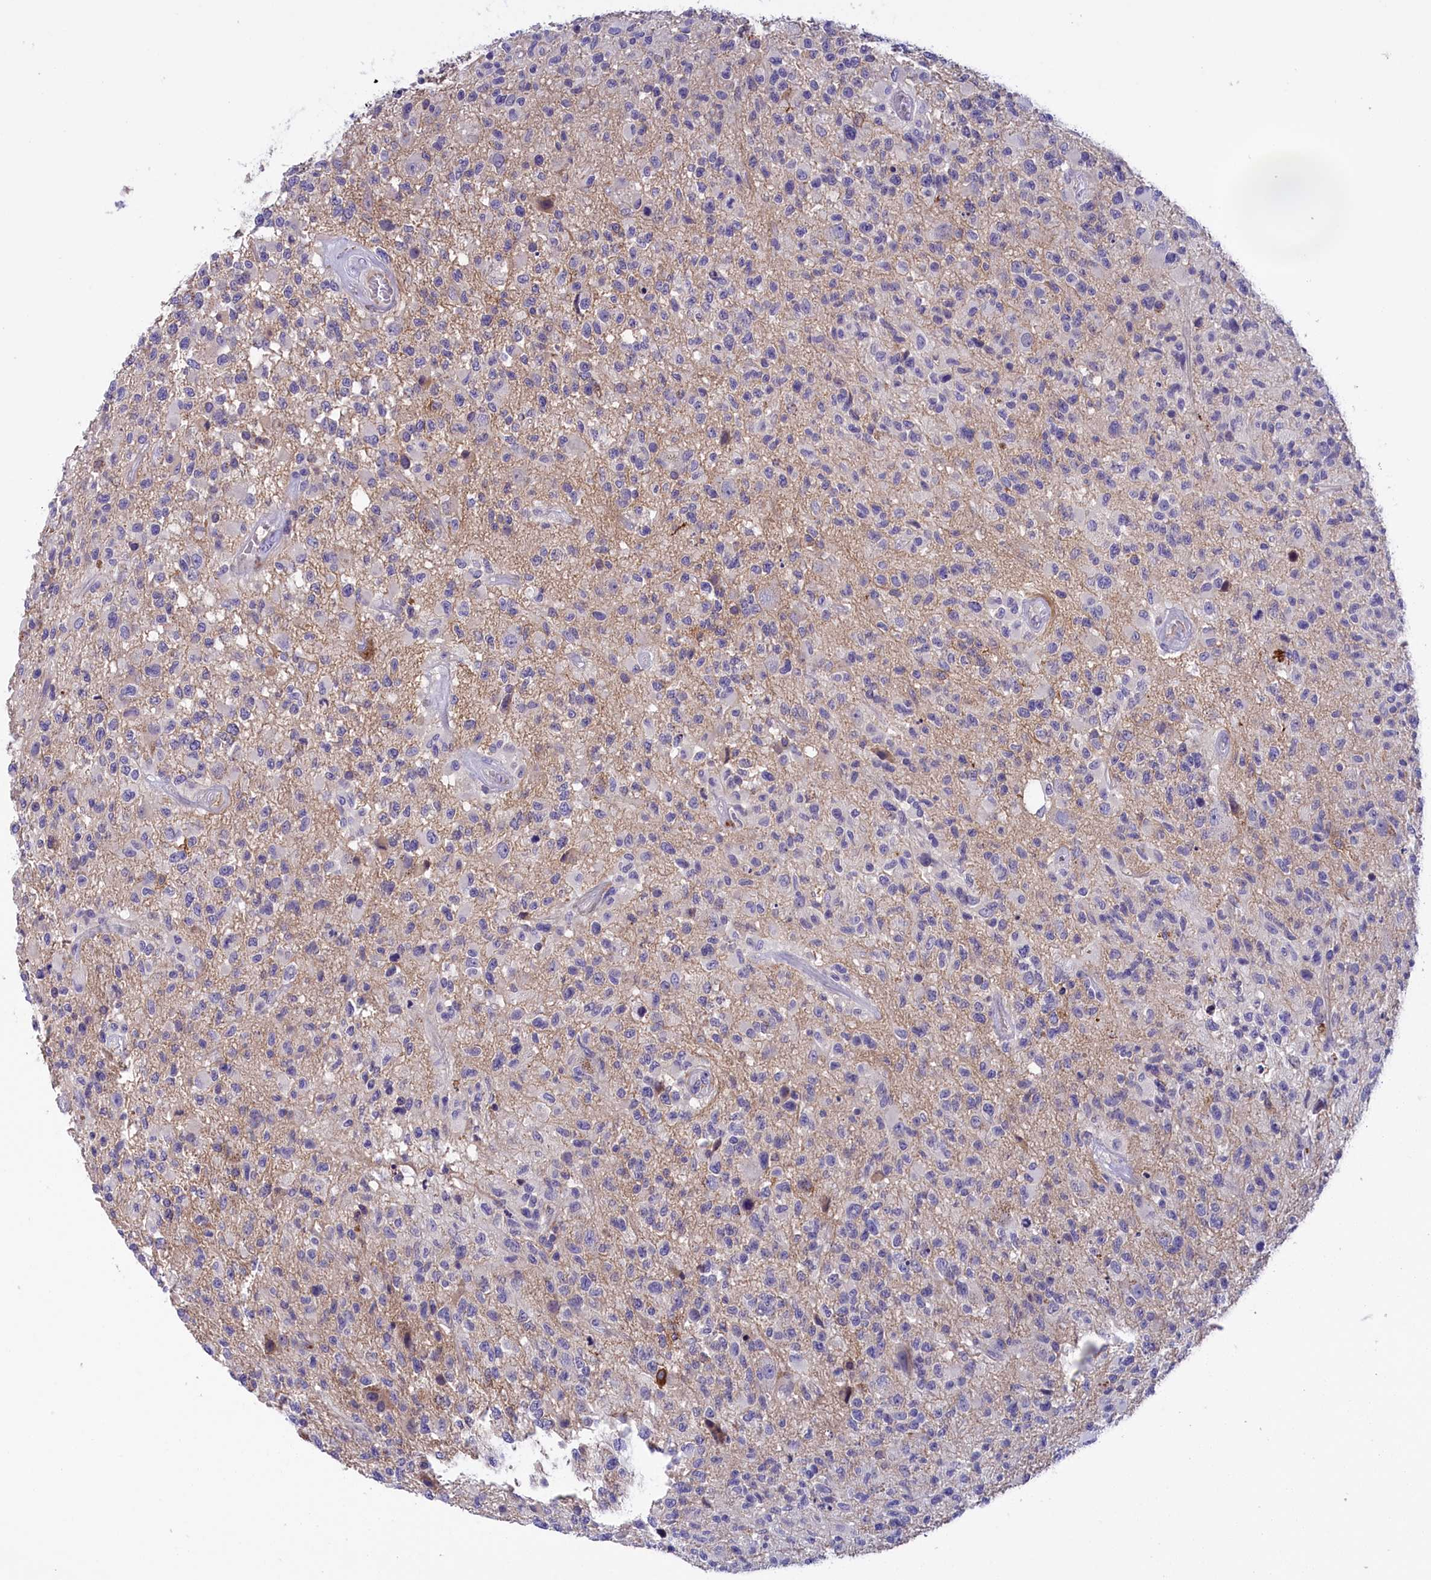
{"staining": {"intensity": "negative", "quantity": "none", "location": "none"}, "tissue": "glioma", "cell_type": "Tumor cells", "image_type": "cancer", "snomed": [{"axis": "morphology", "description": "Glioma, malignant, High grade"}, {"axis": "morphology", "description": "Glioblastoma, NOS"}, {"axis": "topography", "description": "Brain"}], "caption": "Tumor cells are negative for brown protein staining in glioblastoma.", "gene": "STYX", "patient": {"sex": "male", "age": 60}}